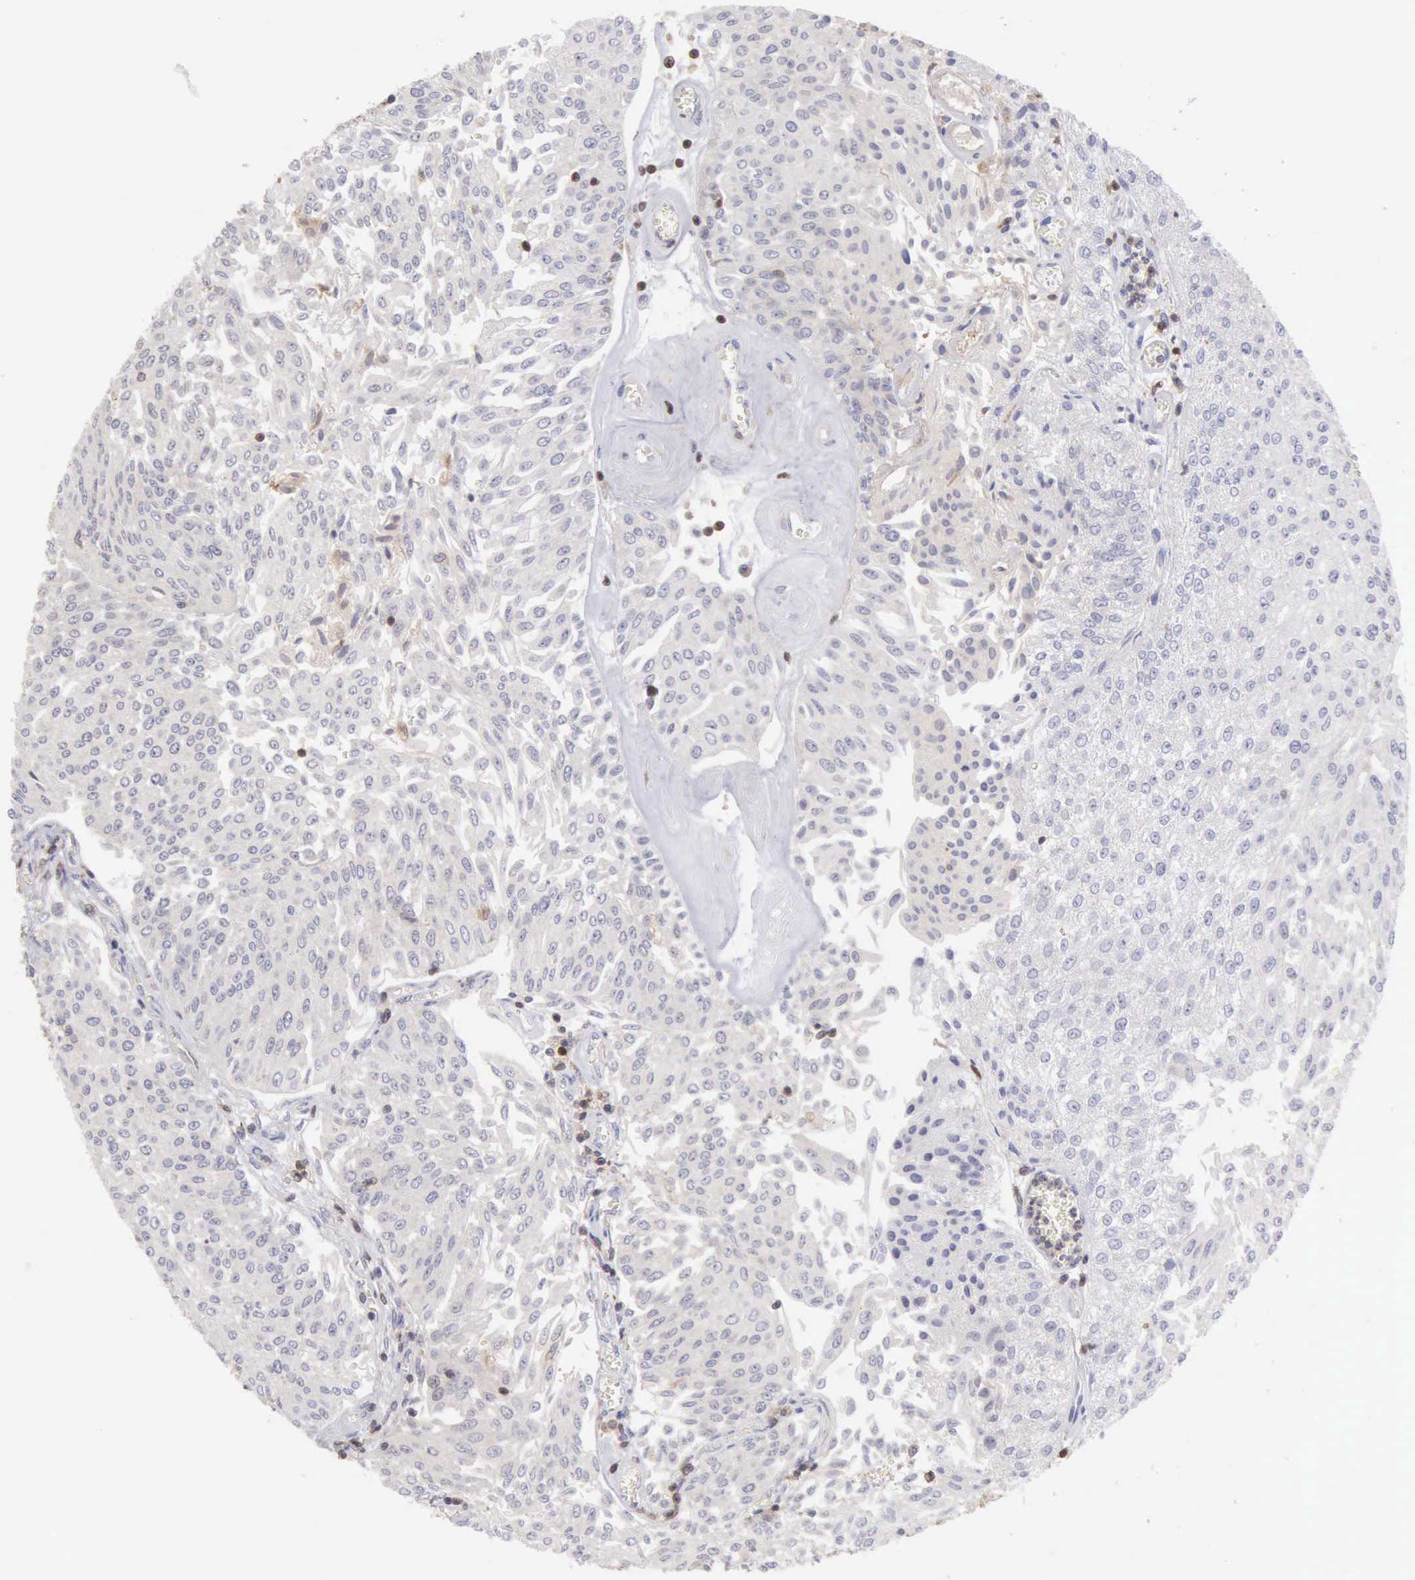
{"staining": {"intensity": "negative", "quantity": "none", "location": "none"}, "tissue": "urothelial cancer", "cell_type": "Tumor cells", "image_type": "cancer", "snomed": [{"axis": "morphology", "description": "Urothelial carcinoma, Low grade"}, {"axis": "topography", "description": "Urinary bladder"}], "caption": "Immunohistochemical staining of human urothelial cancer shows no significant expression in tumor cells.", "gene": "SASH3", "patient": {"sex": "male", "age": 86}}